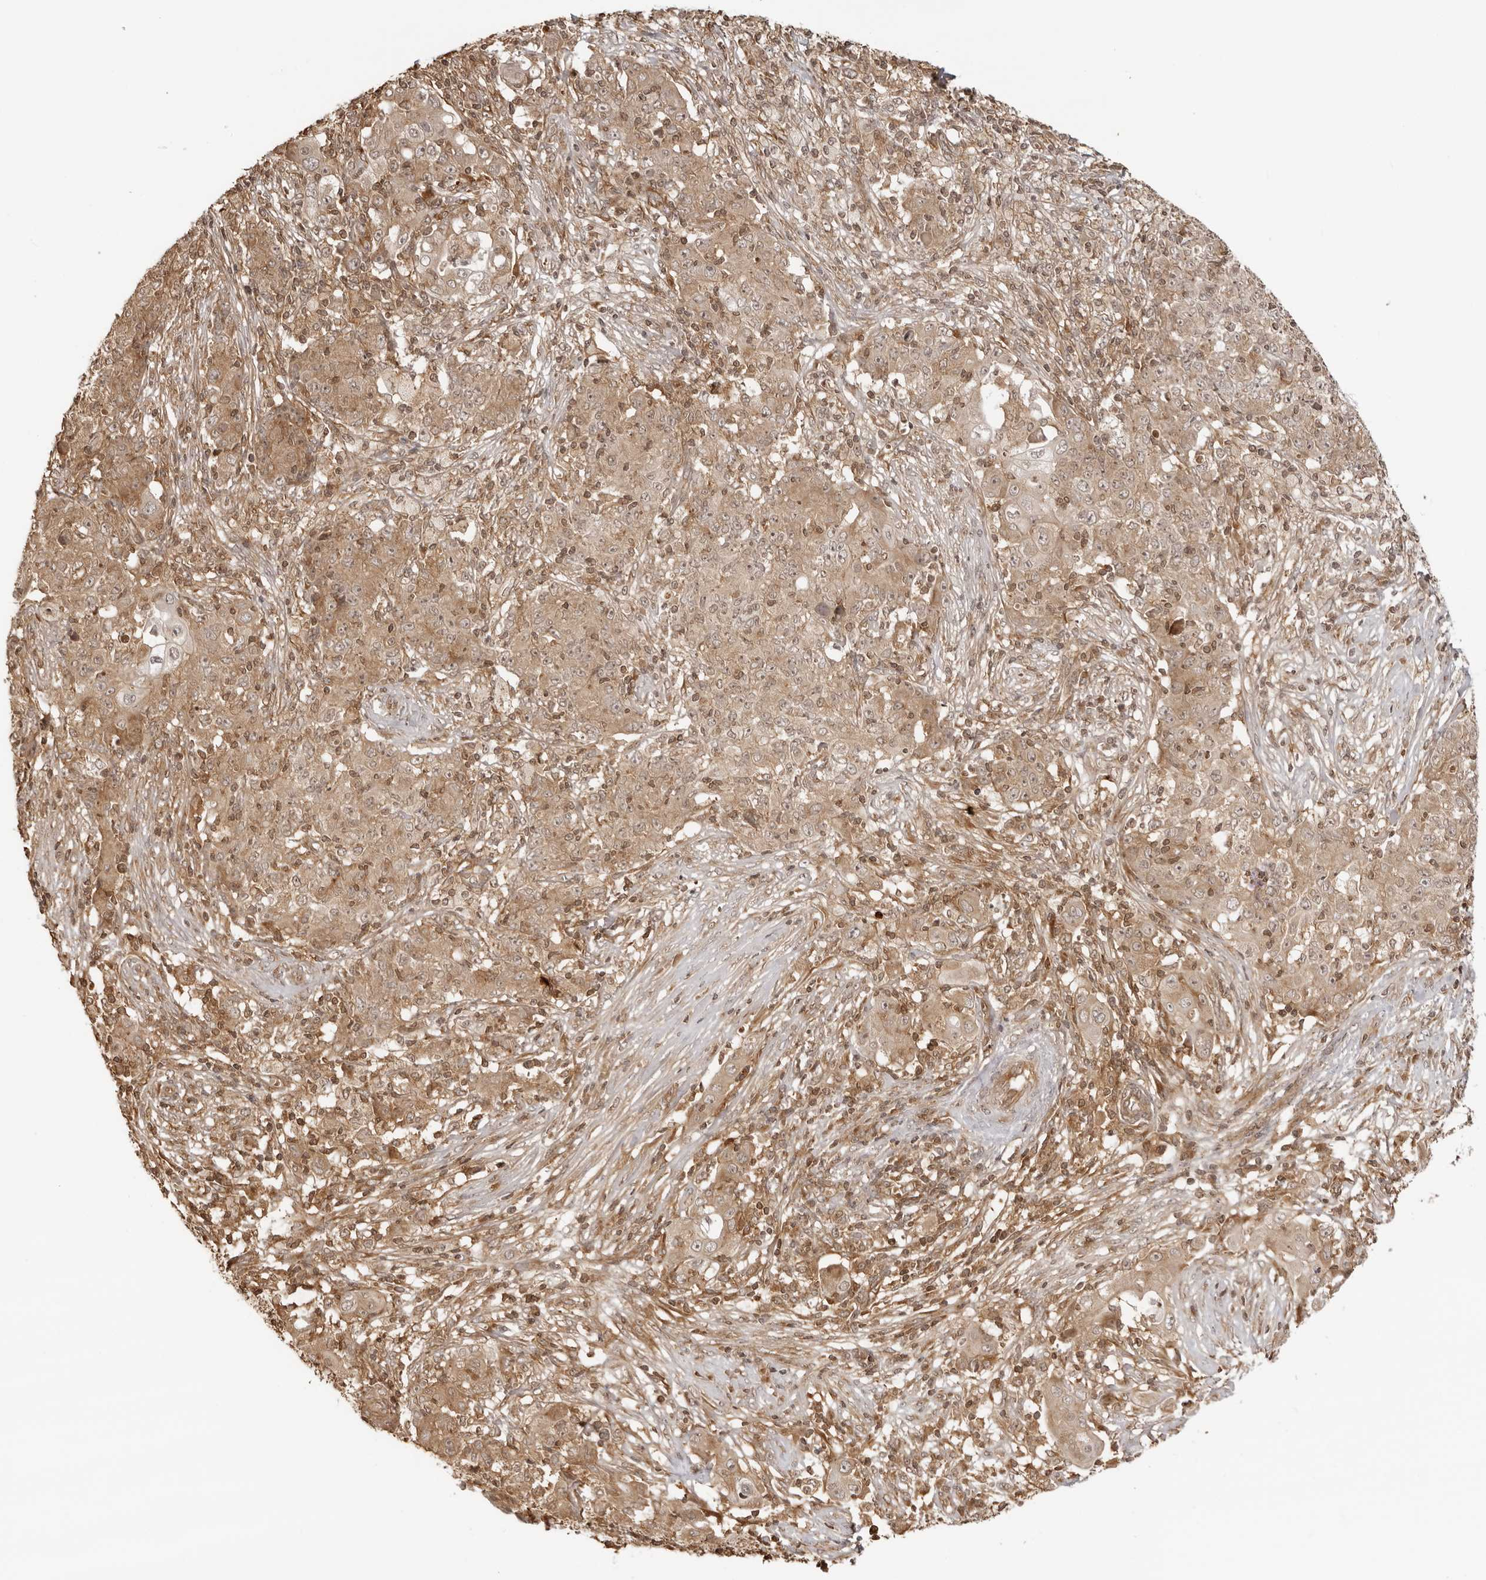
{"staining": {"intensity": "moderate", "quantity": ">75%", "location": "cytoplasmic/membranous,nuclear"}, "tissue": "ovarian cancer", "cell_type": "Tumor cells", "image_type": "cancer", "snomed": [{"axis": "morphology", "description": "Carcinoma, endometroid"}, {"axis": "topography", "description": "Ovary"}], "caption": "DAB (3,3'-diaminobenzidine) immunohistochemical staining of human endometroid carcinoma (ovarian) shows moderate cytoplasmic/membranous and nuclear protein expression in about >75% of tumor cells. (brown staining indicates protein expression, while blue staining denotes nuclei).", "gene": "IKBKE", "patient": {"sex": "female", "age": 42}}